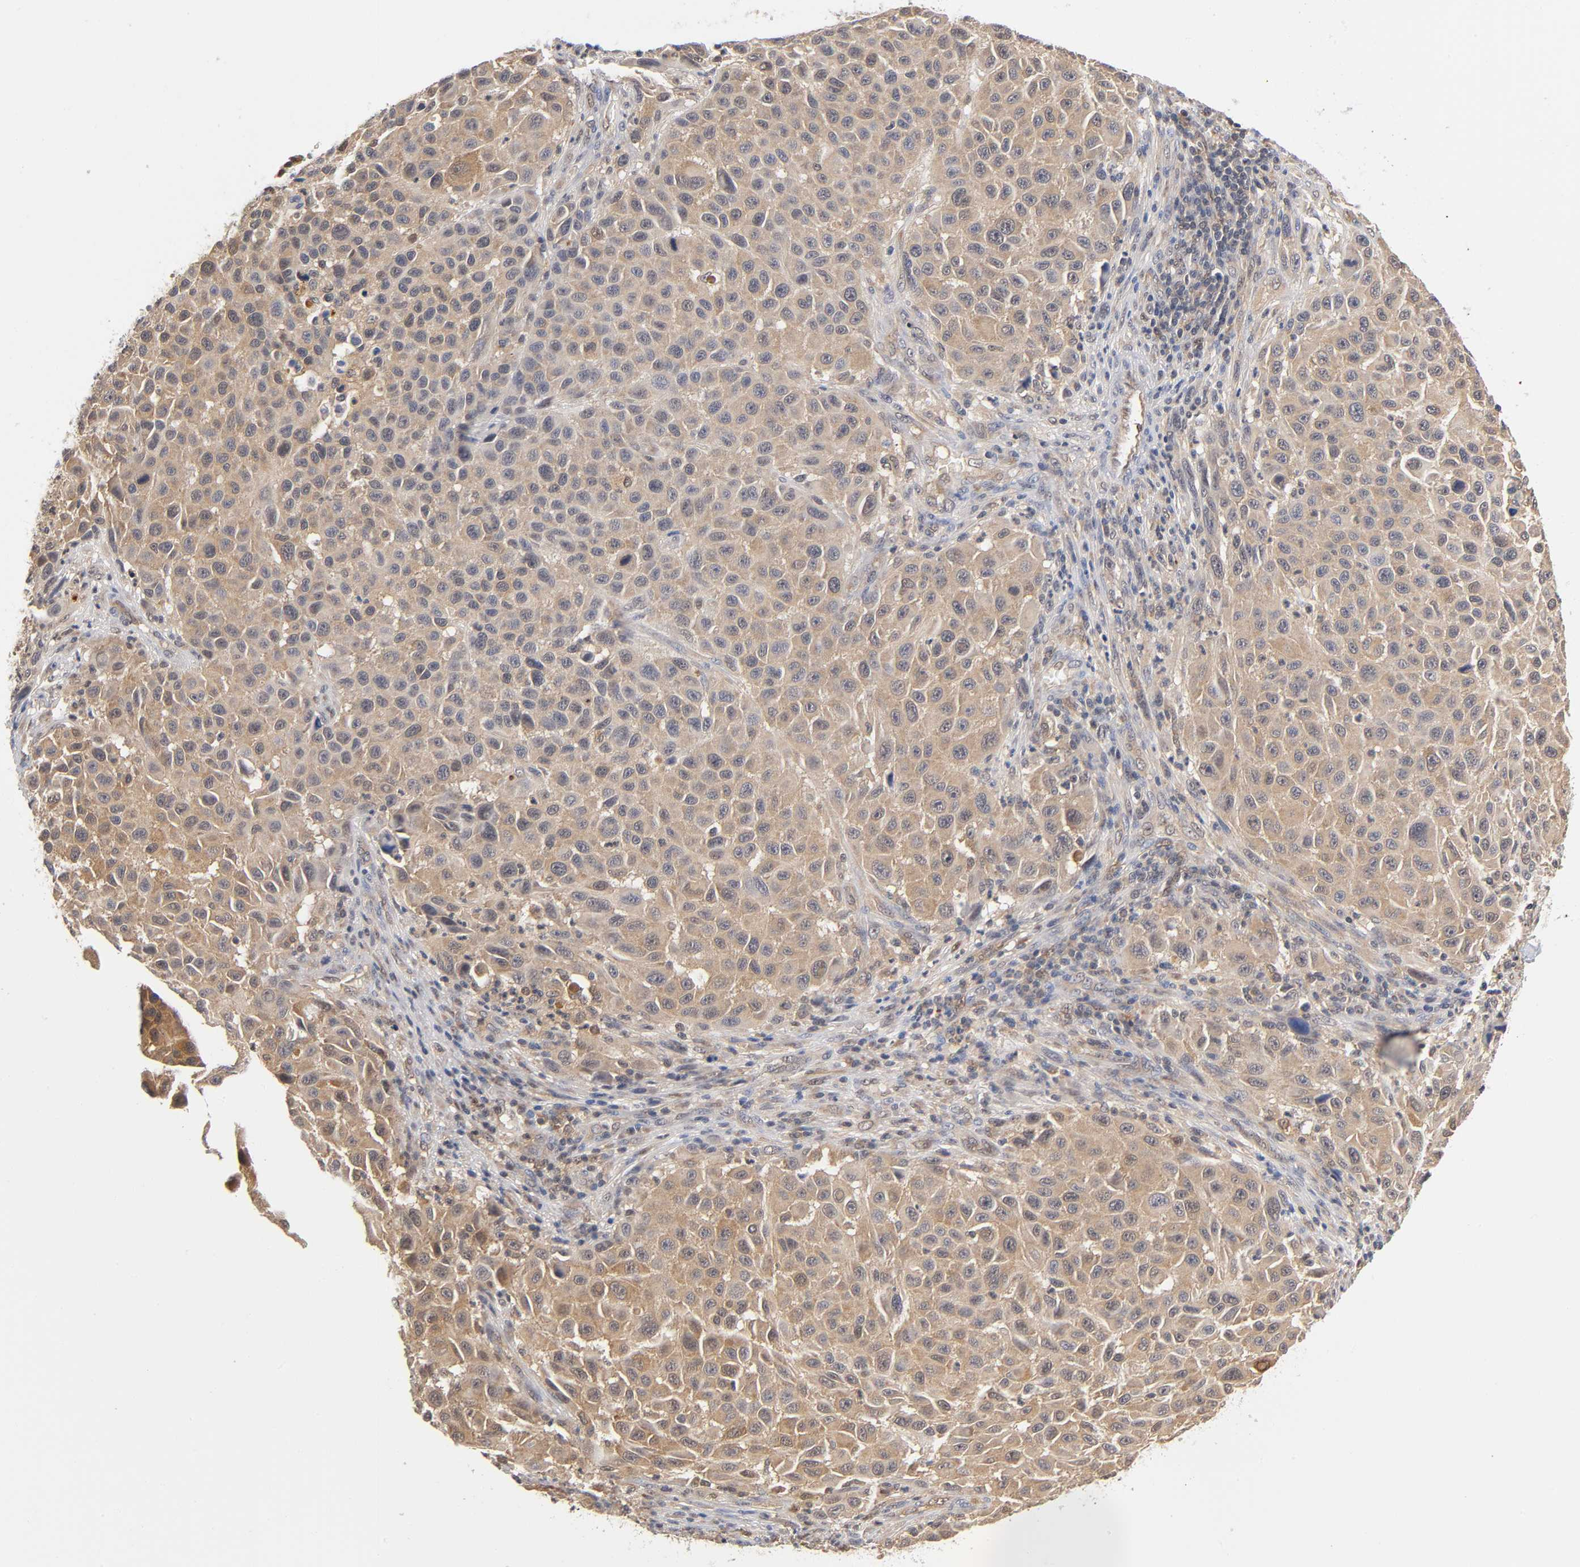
{"staining": {"intensity": "moderate", "quantity": ">75%", "location": "cytoplasmic/membranous"}, "tissue": "melanoma", "cell_type": "Tumor cells", "image_type": "cancer", "snomed": [{"axis": "morphology", "description": "Malignant melanoma, Metastatic site"}, {"axis": "topography", "description": "Lymph node"}], "caption": "Human malignant melanoma (metastatic site) stained with a protein marker shows moderate staining in tumor cells.", "gene": "DFFB", "patient": {"sex": "male", "age": 61}}